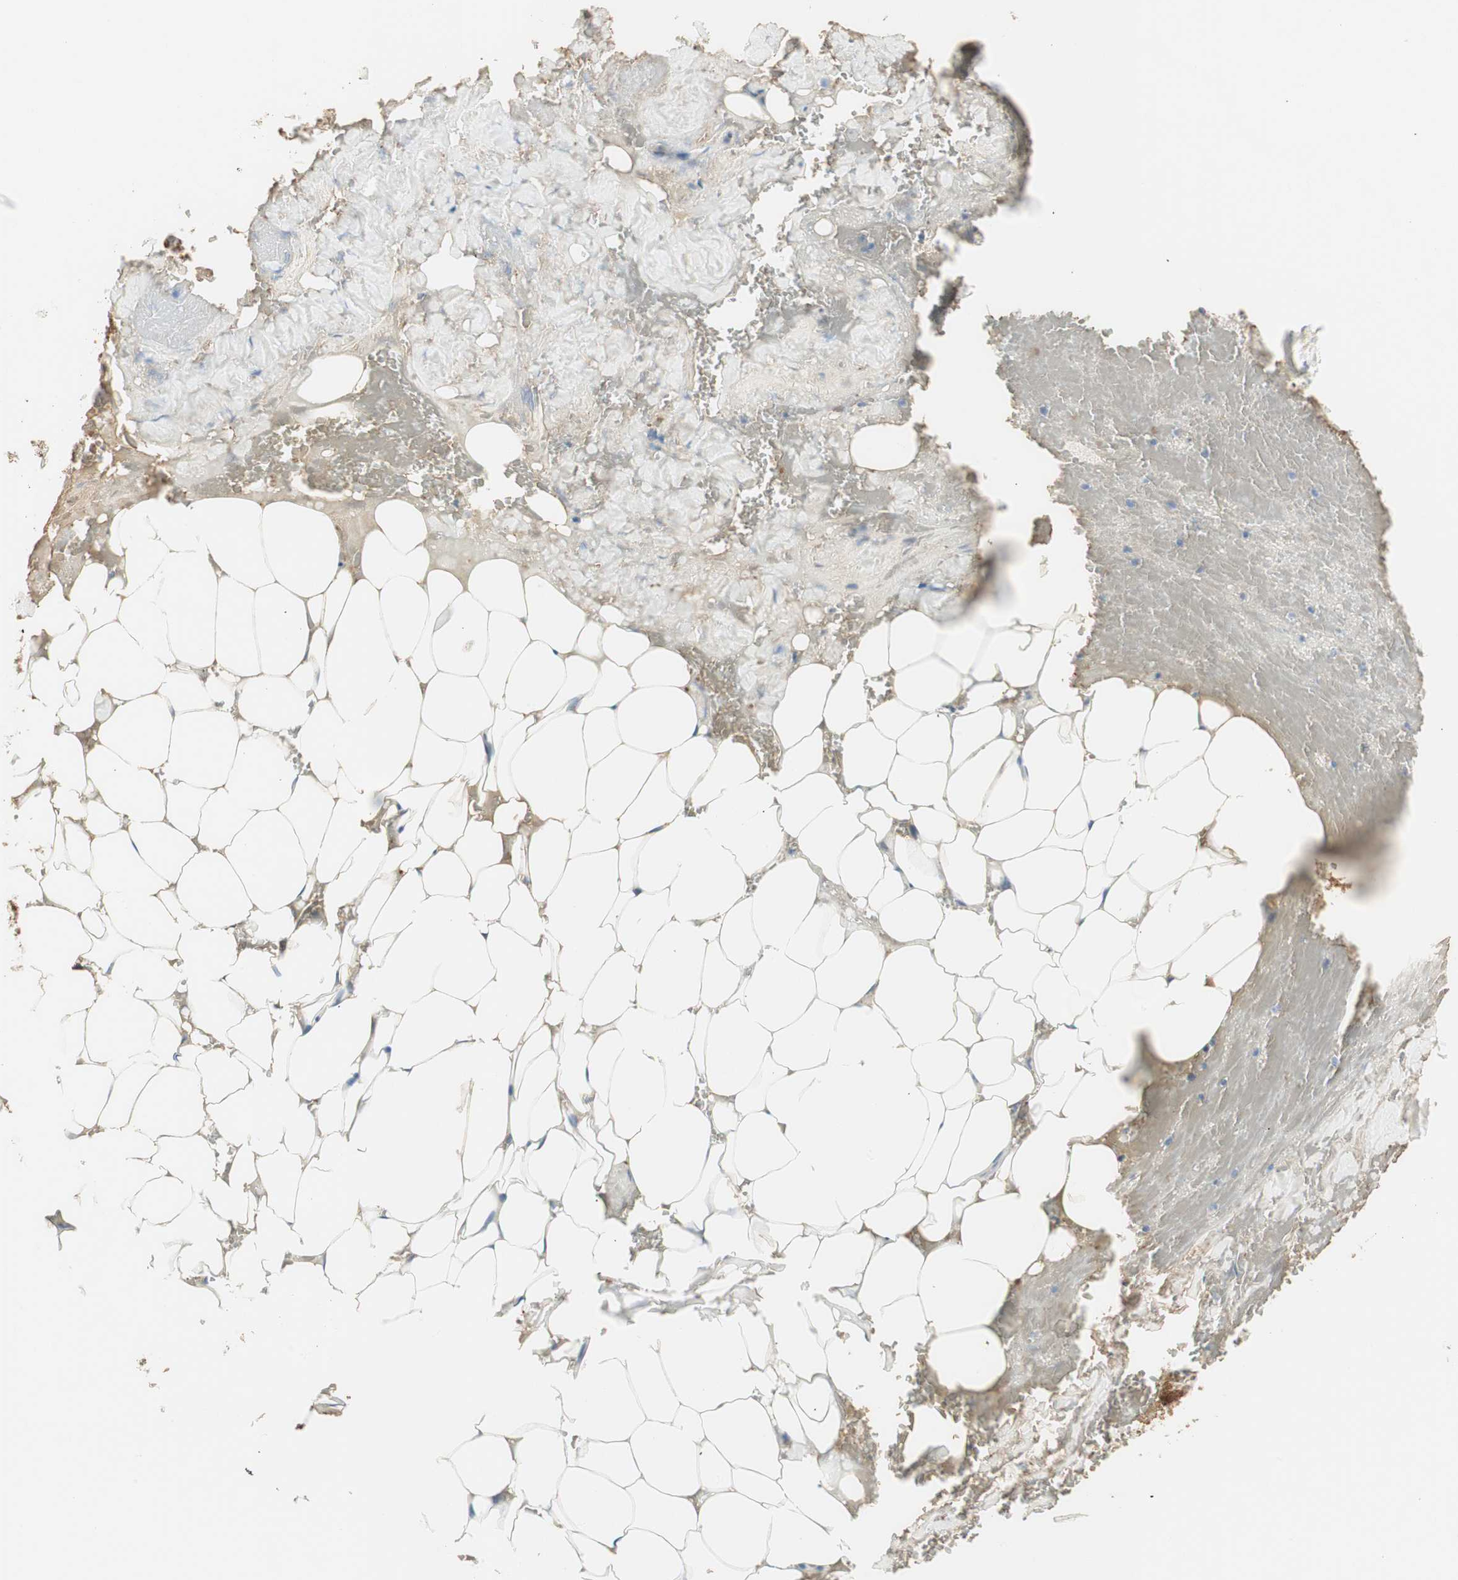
{"staining": {"intensity": "weak", "quantity": ">75%", "location": "cytoplasmic/membranous"}, "tissue": "adipose tissue", "cell_type": "Adipocytes", "image_type": "normal", "snomed": [{"axis": "morphology", "description": "Normal tissue, NOS"}, {"axis": "topography", "description": "Peripheral nerve tissue"}], "caption": "Benign adipose tissue demonstrates weak cytoplasmic/membranous staining in about >75% of adipocytes, visualized by immunohistochemistry.", "gene": "RORB", "patient": {"sex": "male", "age": 70}}